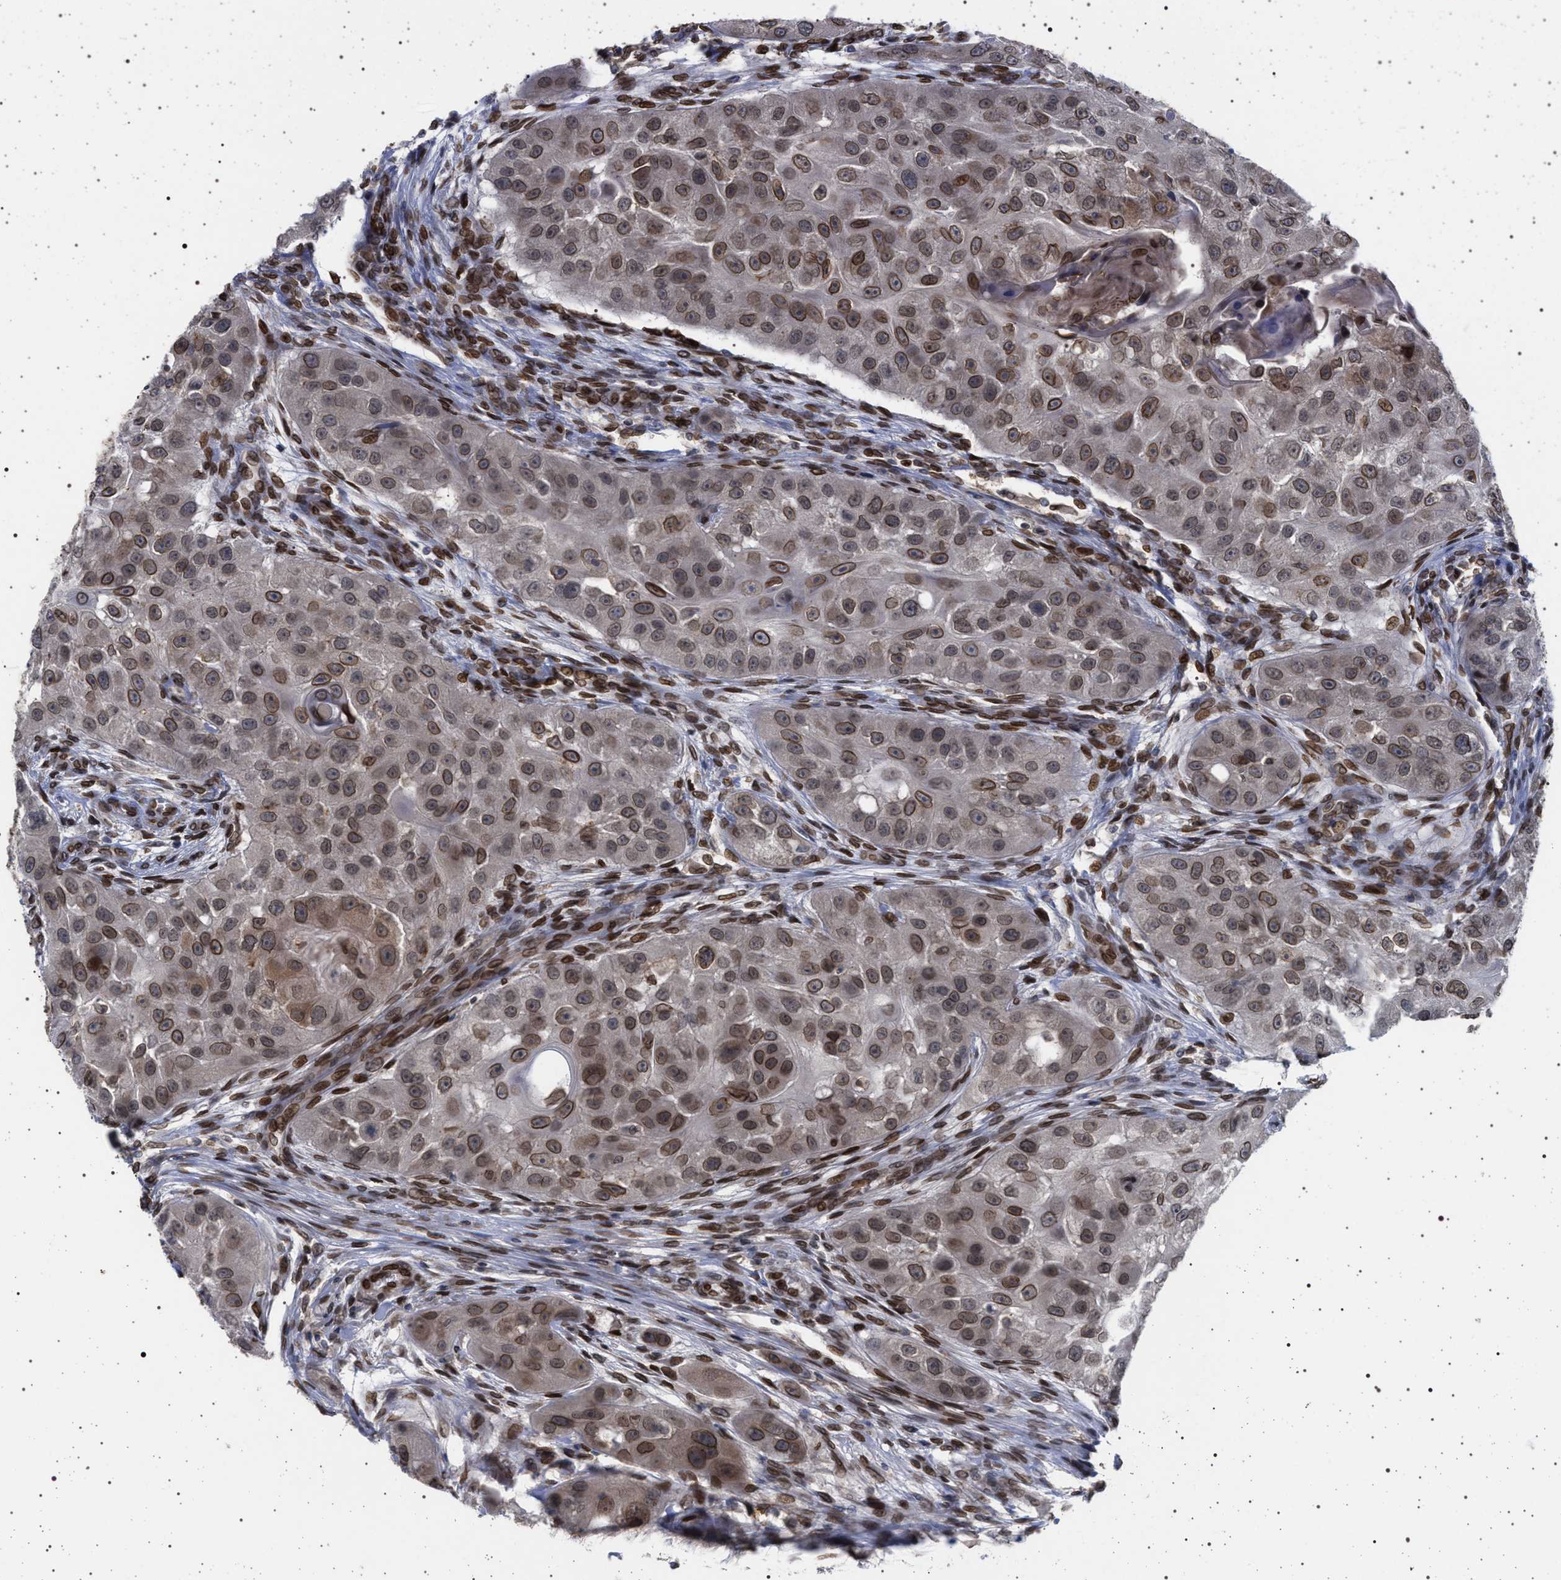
{"staining": {"intensity": "moderate", "quantity": ">75%", "location": "cytoplasmic/membranous,nuclear"}, "tissue": "head and neck cancer", "cell_type": "Tumor cells", "image_type": "cancer", "snomed": [{"axis": "morphology", "description": "Normal tissue, NOS"}, {"axis": "morphology", "description": "Squamous cell carcinoma, NOS"}, {"axis": "topography", "description": "Skeletal muscle"}, {"axis": "topography", "description": "Head-Neck"}], "caption": "The histopathology image demonstrates a brown stain indicating the presence of a protein in the cytoplasmic/membranous and nuclear of tumor cells in head and neck cancer.", "gene": "ING2", "patient": {"sex": "male", "age": 51}}